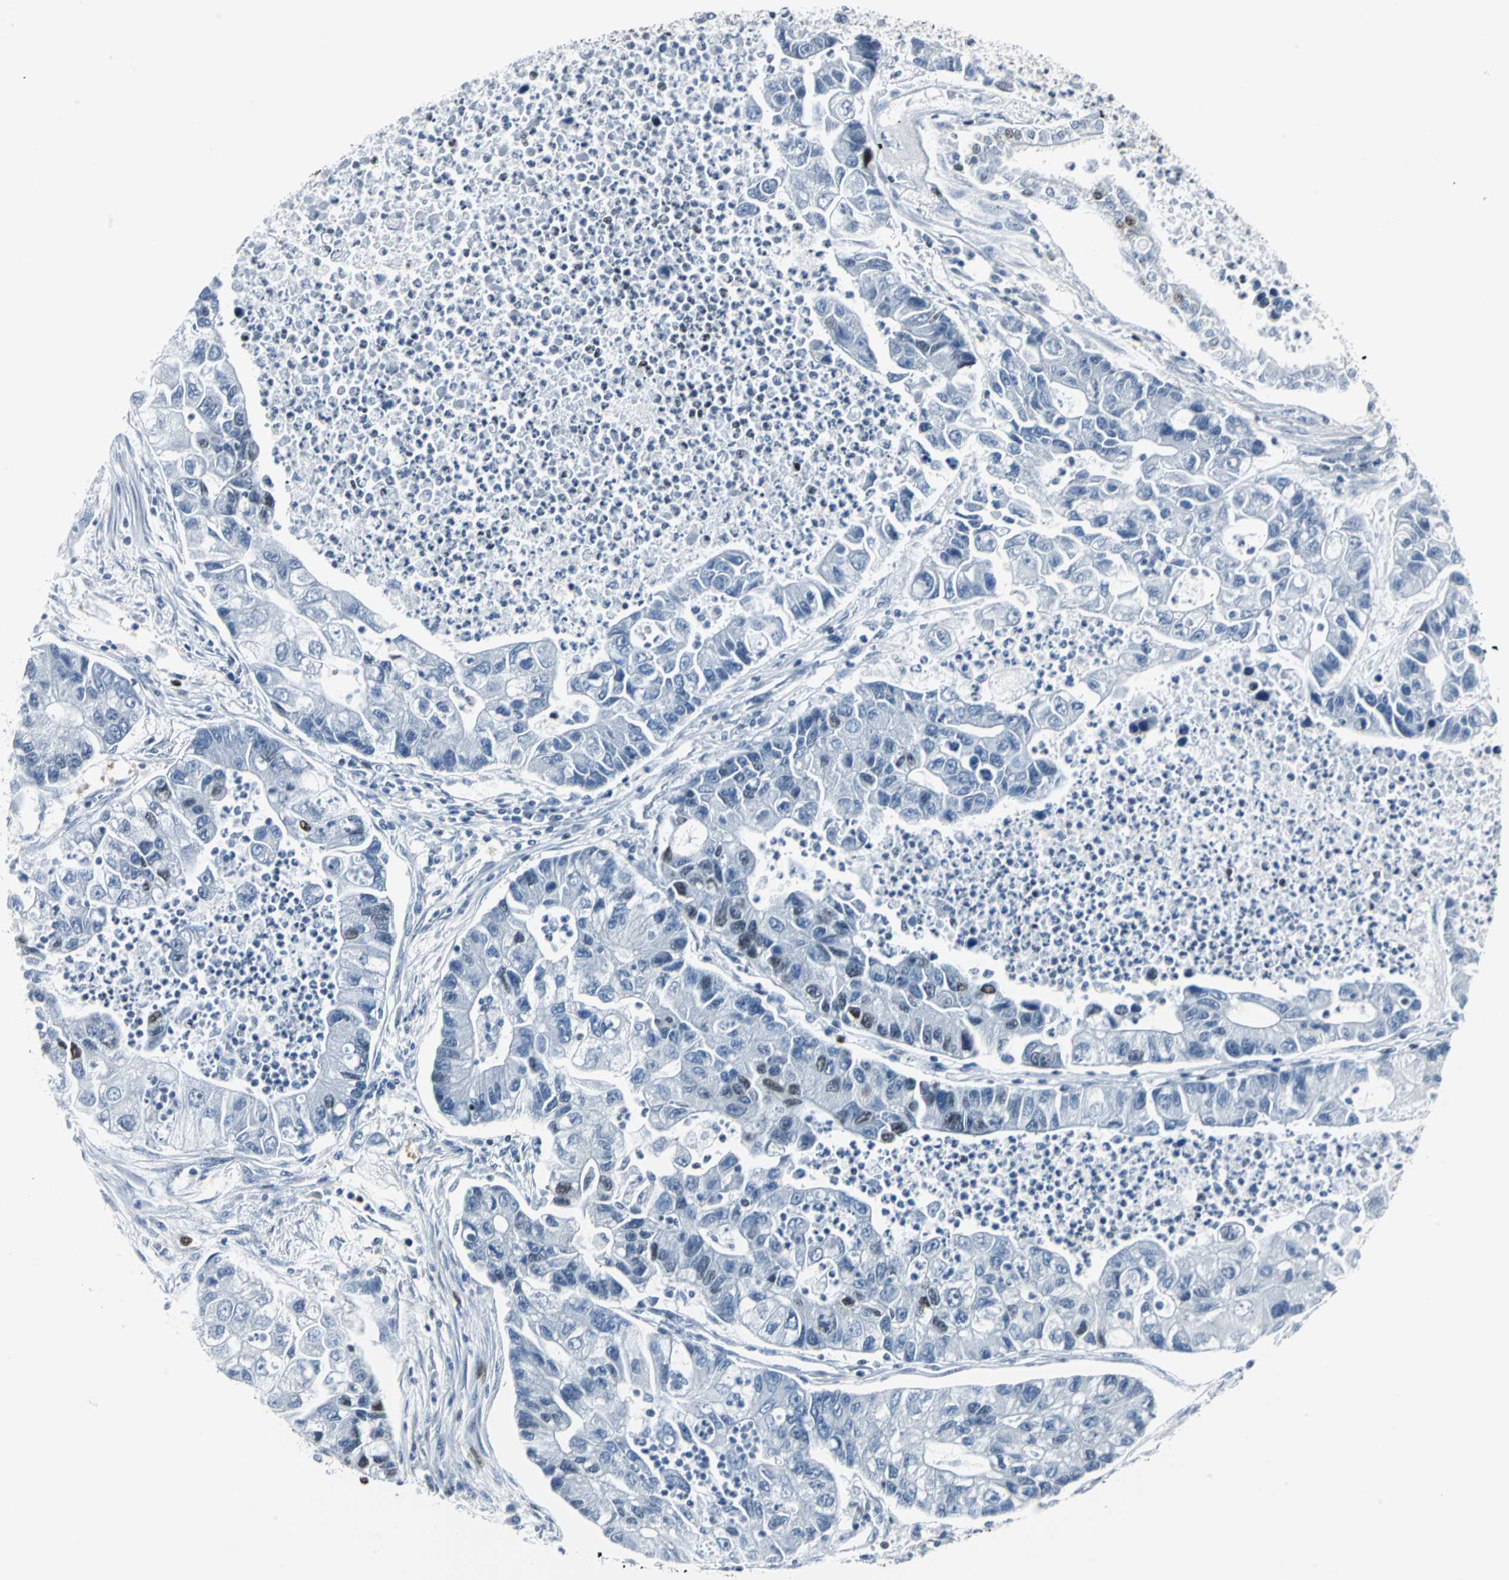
{"staining": {"intensity": "negative", "quantity": "none", "location": "none"}, "tissue": "lung cancer", "cell_type": "Tumor cells", "image_type": "cancer", "snomed": [{"axis": "morphology", "description": "Adenocarcinoma, NOS"}, {"axis": "topography", "description": "Lung"}], "caption": "The IHC histopathology image has no significant positivity in tumor cells of lung adenocarcinoma tissue.", "gene": "HDAC2", "patient": {"sex": "female", "age": 51}}